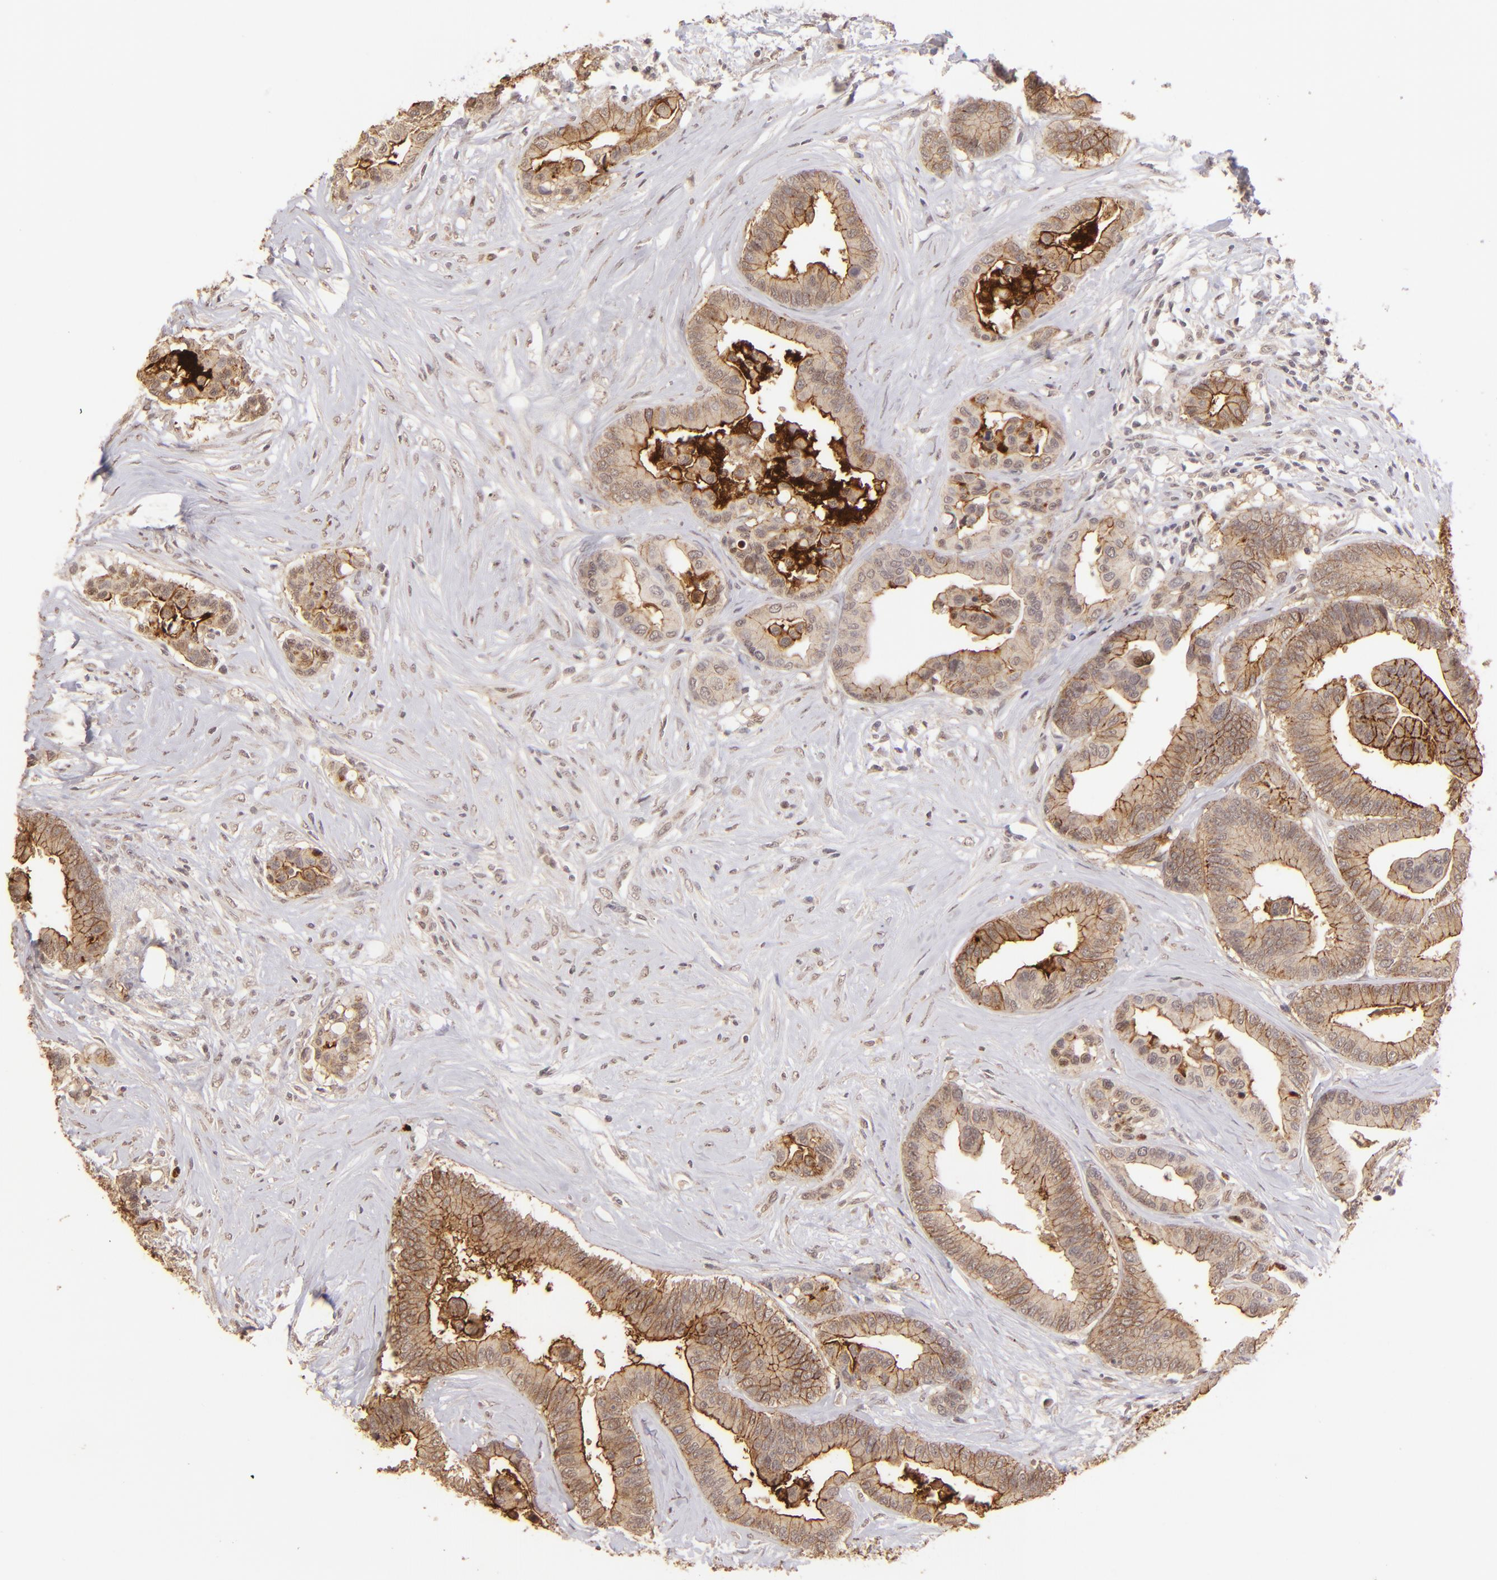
{"staining": {"intensity": "moderate", "quantity": ">75%", "location": "cytoplasmic/membranous"}, "tissue": "colorectal cancer", "cell_type": "Tumor cells", "image_type": "cancer", "snomed": [{"axis": "morphology", "description": "Adenocarcinoma, NOS"}, {"axis": "topography", "description": "Colon"}], "caption": "Moderate cytoplasmic/membranous protein positivity is present in approximately >75% of tumor cells in adenocarcinoma (colorectal). Nuclei are stained in blue.", "gene": "CLDN1", "patient": {"sex": "male", "age": 82}}